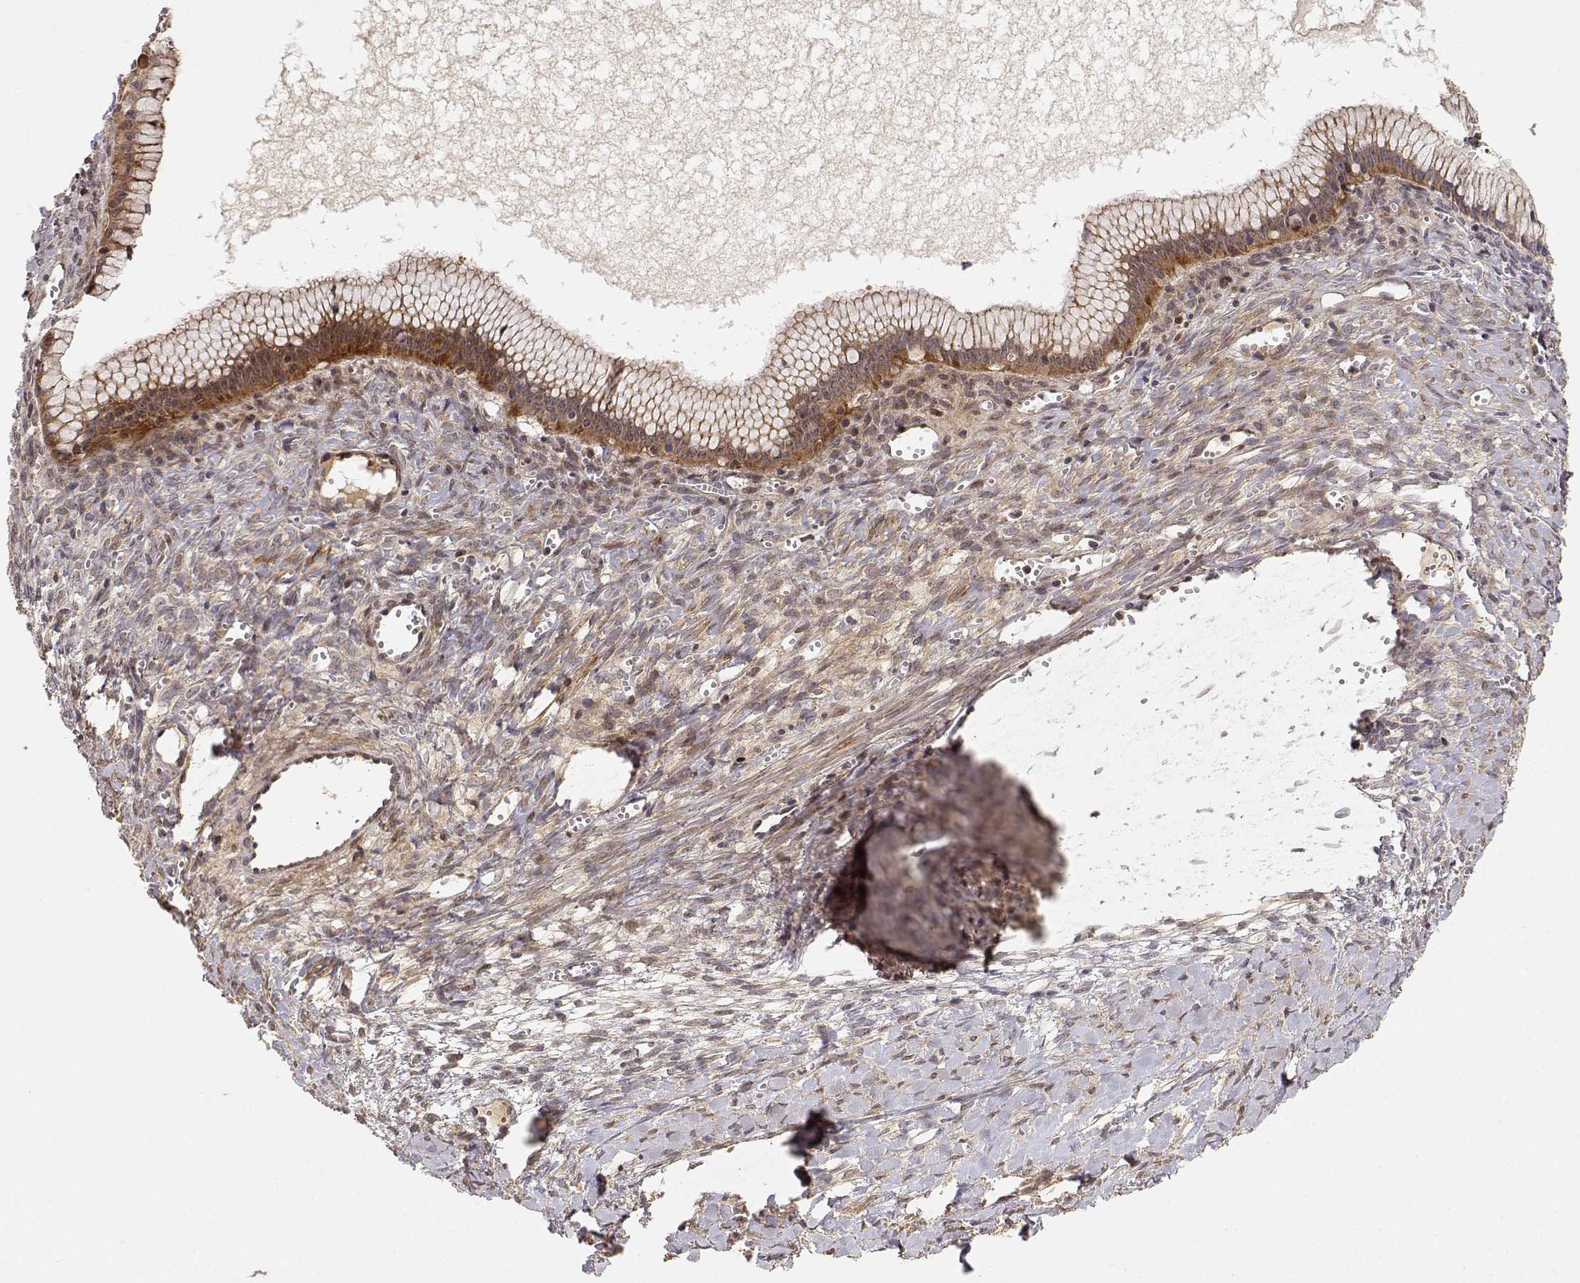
{"staining": {"intensity": "moderate", "quantity": ">75%", "location": "cytoplasmic/membranous"}, "tissue": "ovarian cancer", "cell_type": "Tumor cells", "image_type": "cancer", "snomed": [{"axis": "morphology", "description": "Cystadenocarcinoma, mucinous, NOS"}, {"axis": "topography", "description": "Ovary"}], "caption": "An IHC image of tumor tissue is shown. Protein staining in brown labels moderate cytoplasmic/membranous positivity in ovarian cancer within tumor cells. (Stains: DAB in brown, nuclei in blue, Microscopy: brightfield microscopy at high magnification).", "gene": "PICK1", "patient": {"sex": "female", "age": 41}}